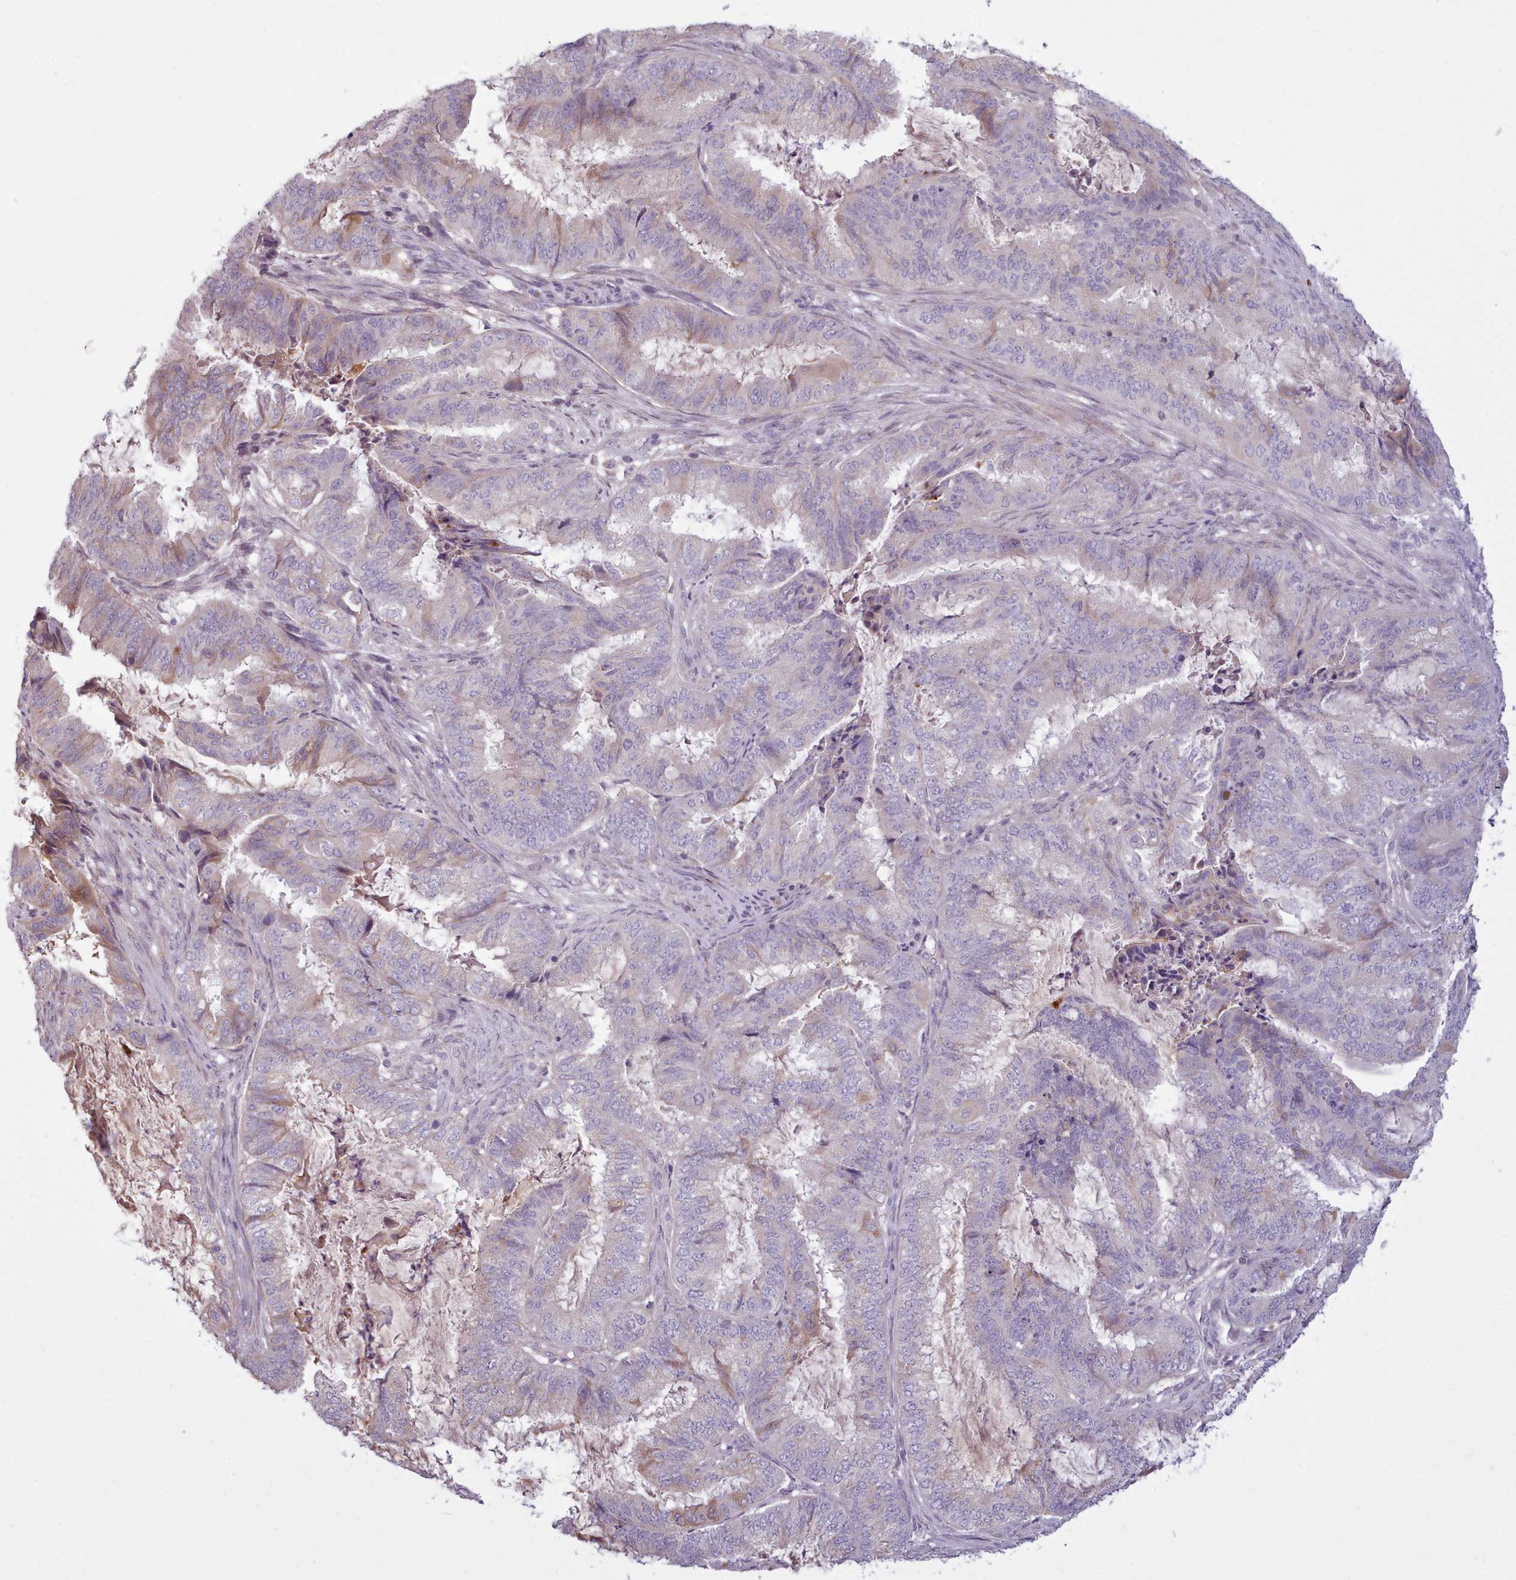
{"staining": {"intensity": "negative", "quantity": "none", "location": "none"}, "tissue": "endometrial cancer", "cell_type": "Tumor cells", "image_type": "cancer", "snomed": [{"axis": "morphology", "description": "Adenocarcinoma, NOS"}, {"axis": "topography", "description": "Endometrium"}], "caption": "DAB immunohistochemical staining of human endometrial adenocarcinoma shows no significant expression in tumor cells.", "gene": "NMRK1", "patient": {"sex": "female", "age": 51}}